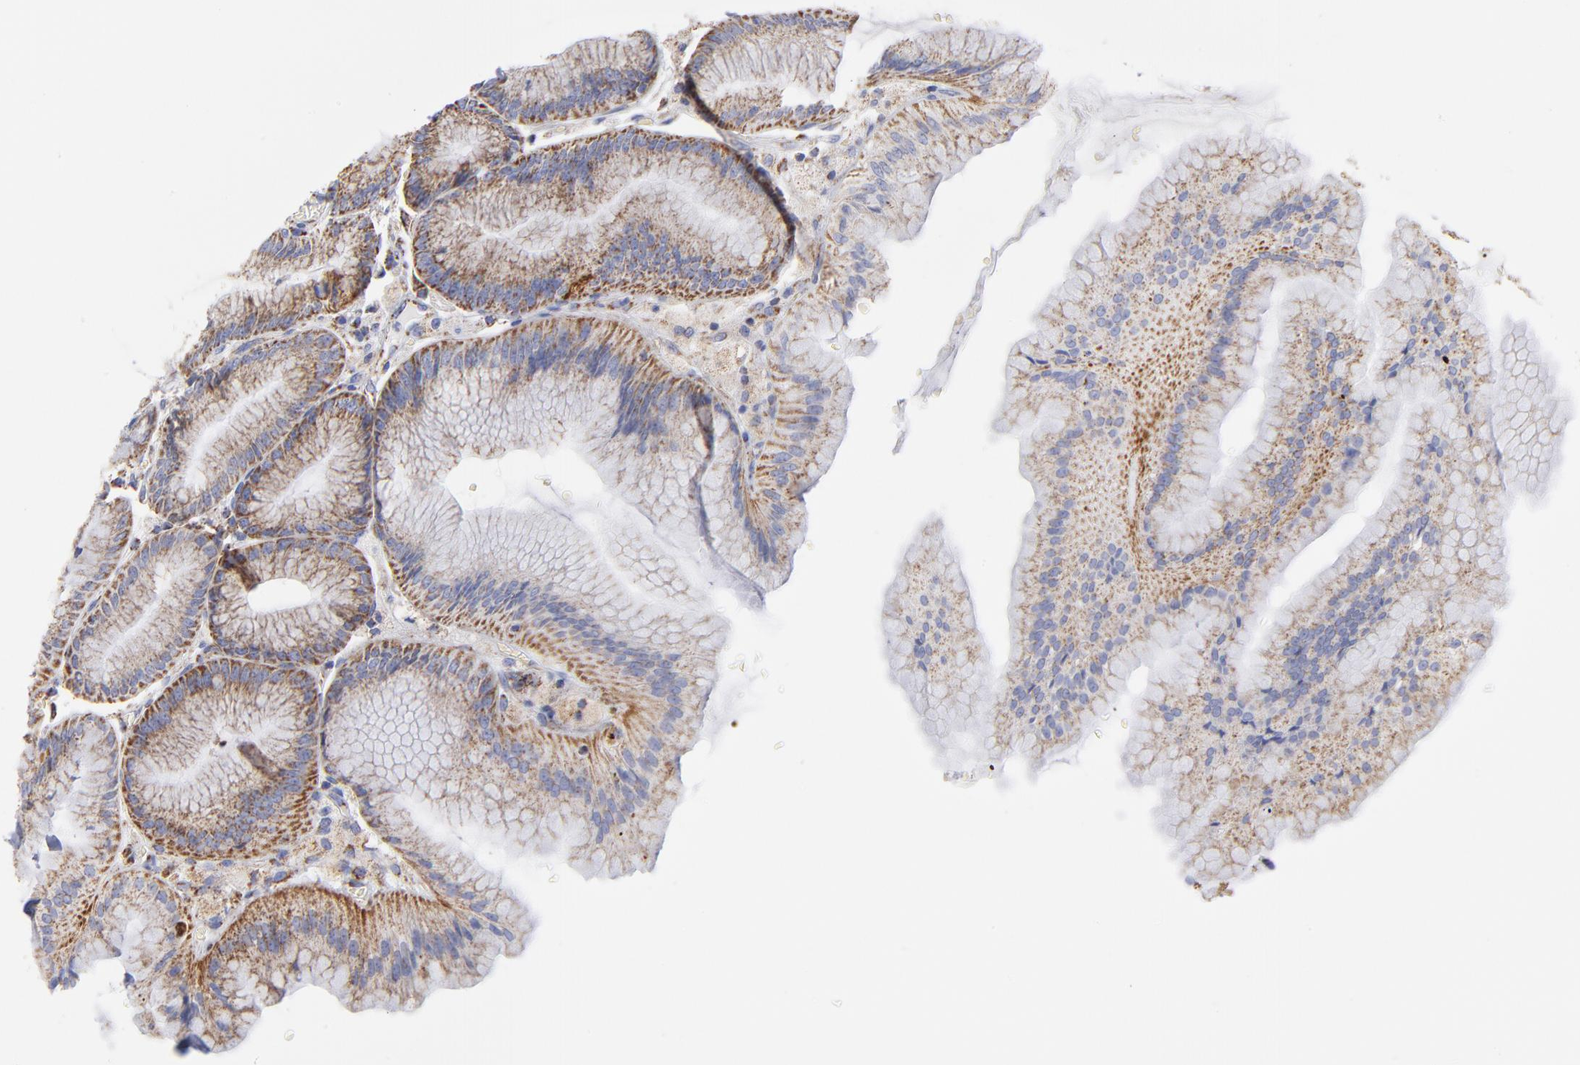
{"staining": {"intensity": "moderate", "quantity": ">75%", "location": "cytoplasmic/membranous"}, "tissue": "stomach", "cell_type": "Glandular cells", "image_type": "normal", "snomed": [{"axis": "morphology", "description": "Normal tissue, NOS"}, {"axis": "topography", "description": "Stomach, lower"}], "caption": "This histopathology image exhibits immunohistochemistry staining of normal human stomach, with medium moderate cytoplasmic/membranous positivity in about >75% of glandular cells.", "gene": "PHB1", "patient": {"sex": "male", "age": 71}}